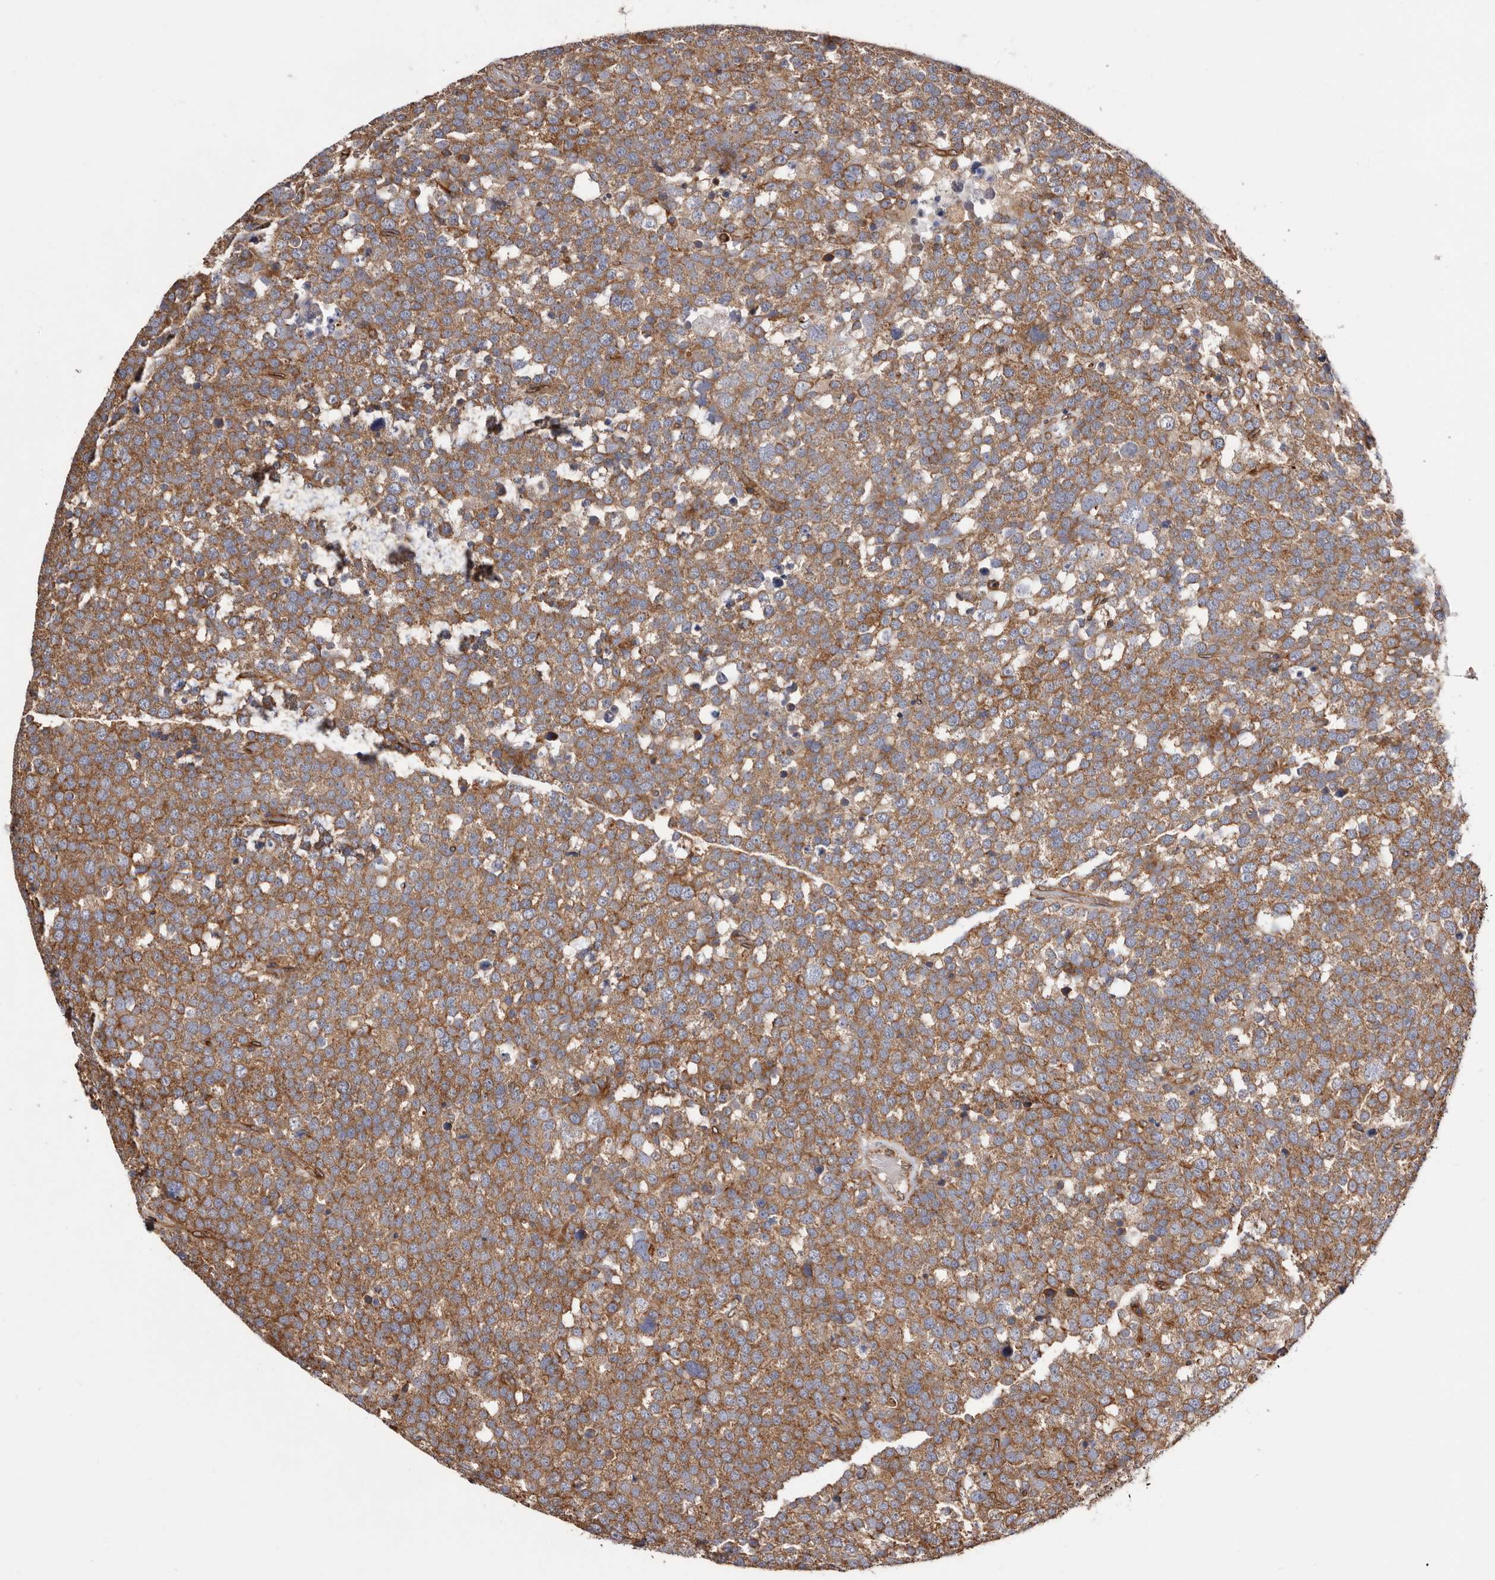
{"staining": {"intensity": "moderate", "quantity": ">75%", "location": "cytoplasmic/membranous"}, "tissue": "testis cancer", "cell_type": "Tumor cells", "image_type": "cancer", "snomed": [{"axis": "morphology", "description": "Seminoma, NOS"}, {"axis": "topography", "description": "Testis"}], "caption": "Protein expression analysis of testis cancer shows moderate cytoplasmic/membranous expression in about >75% of tumor cells.", "gene": "COQ8B", "patient": {"sex": "male", "age": 71}}